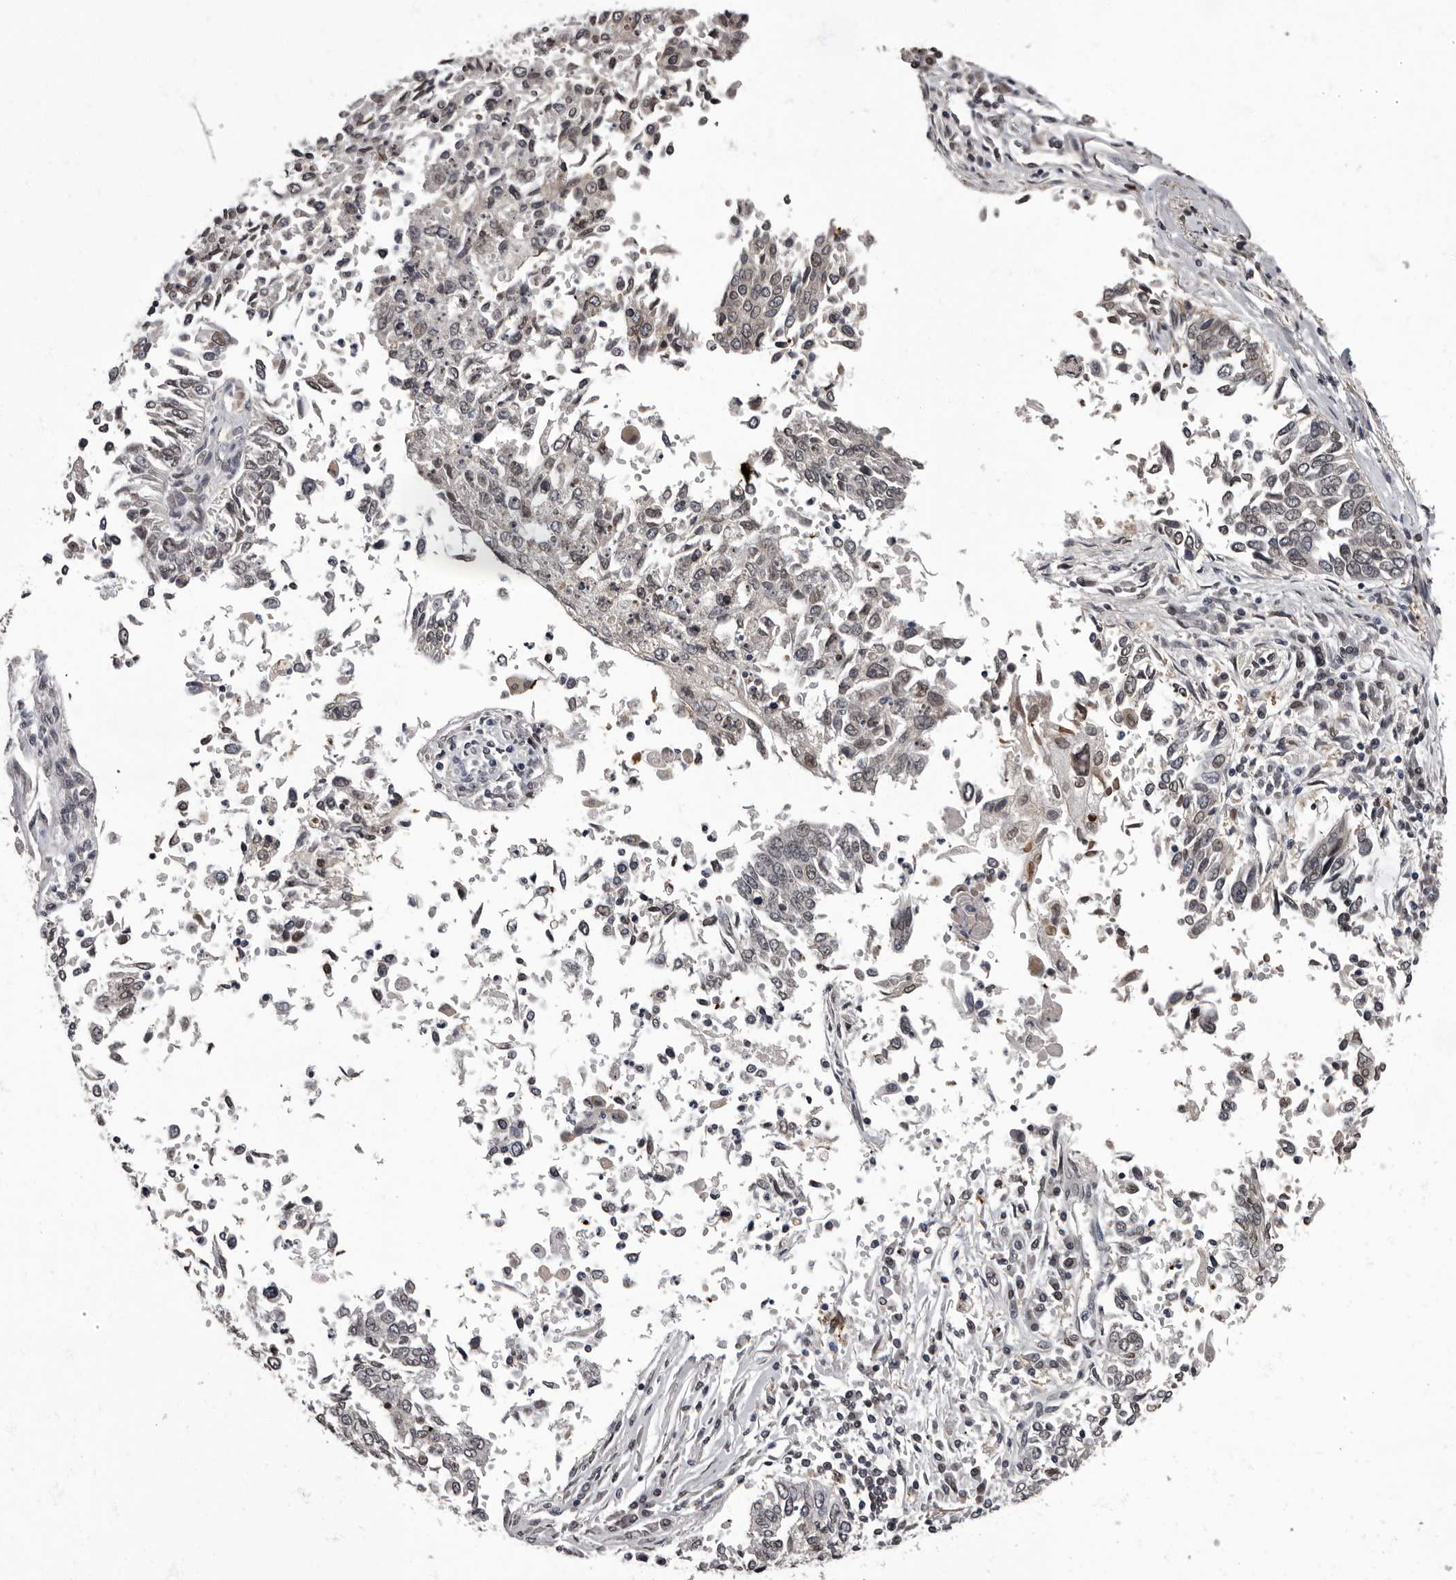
{"staining": {"intensity": "weak", "quantity": "25%-75%", "location": "nuclear"}, "tissue": "lung cancer", "cell_type": "Tumor cells", "image_type": "cancer", "snomed": [{"axis": "morphology", "description": "Normal tissue, NOS"}, {"axis": "morphology", "description": "Squamous cell carcinoma, NOS"}, {"axis": "topography", "description": "Cartilage tissue"}, {"axis": "topography", "description": "Bronchus"}, {"axis": "topography", "description": "Lung"}, {"axis": "topography", "description": "Peripheral nerve tissue"}], "caption": "Immunohistochemical staining of lung cancer (squamous cell carcinoma) shows low levels of weak nuclear staining in approximately 25%-75% of tumor cells. The staining was performed using DAB to visualize the protein expression in brown, while the nuclei were stained in blue with hematoxylin (Magnification: 20x).", "gene": "C1orf50", "patient": {"sex": "female", "age": 49}}